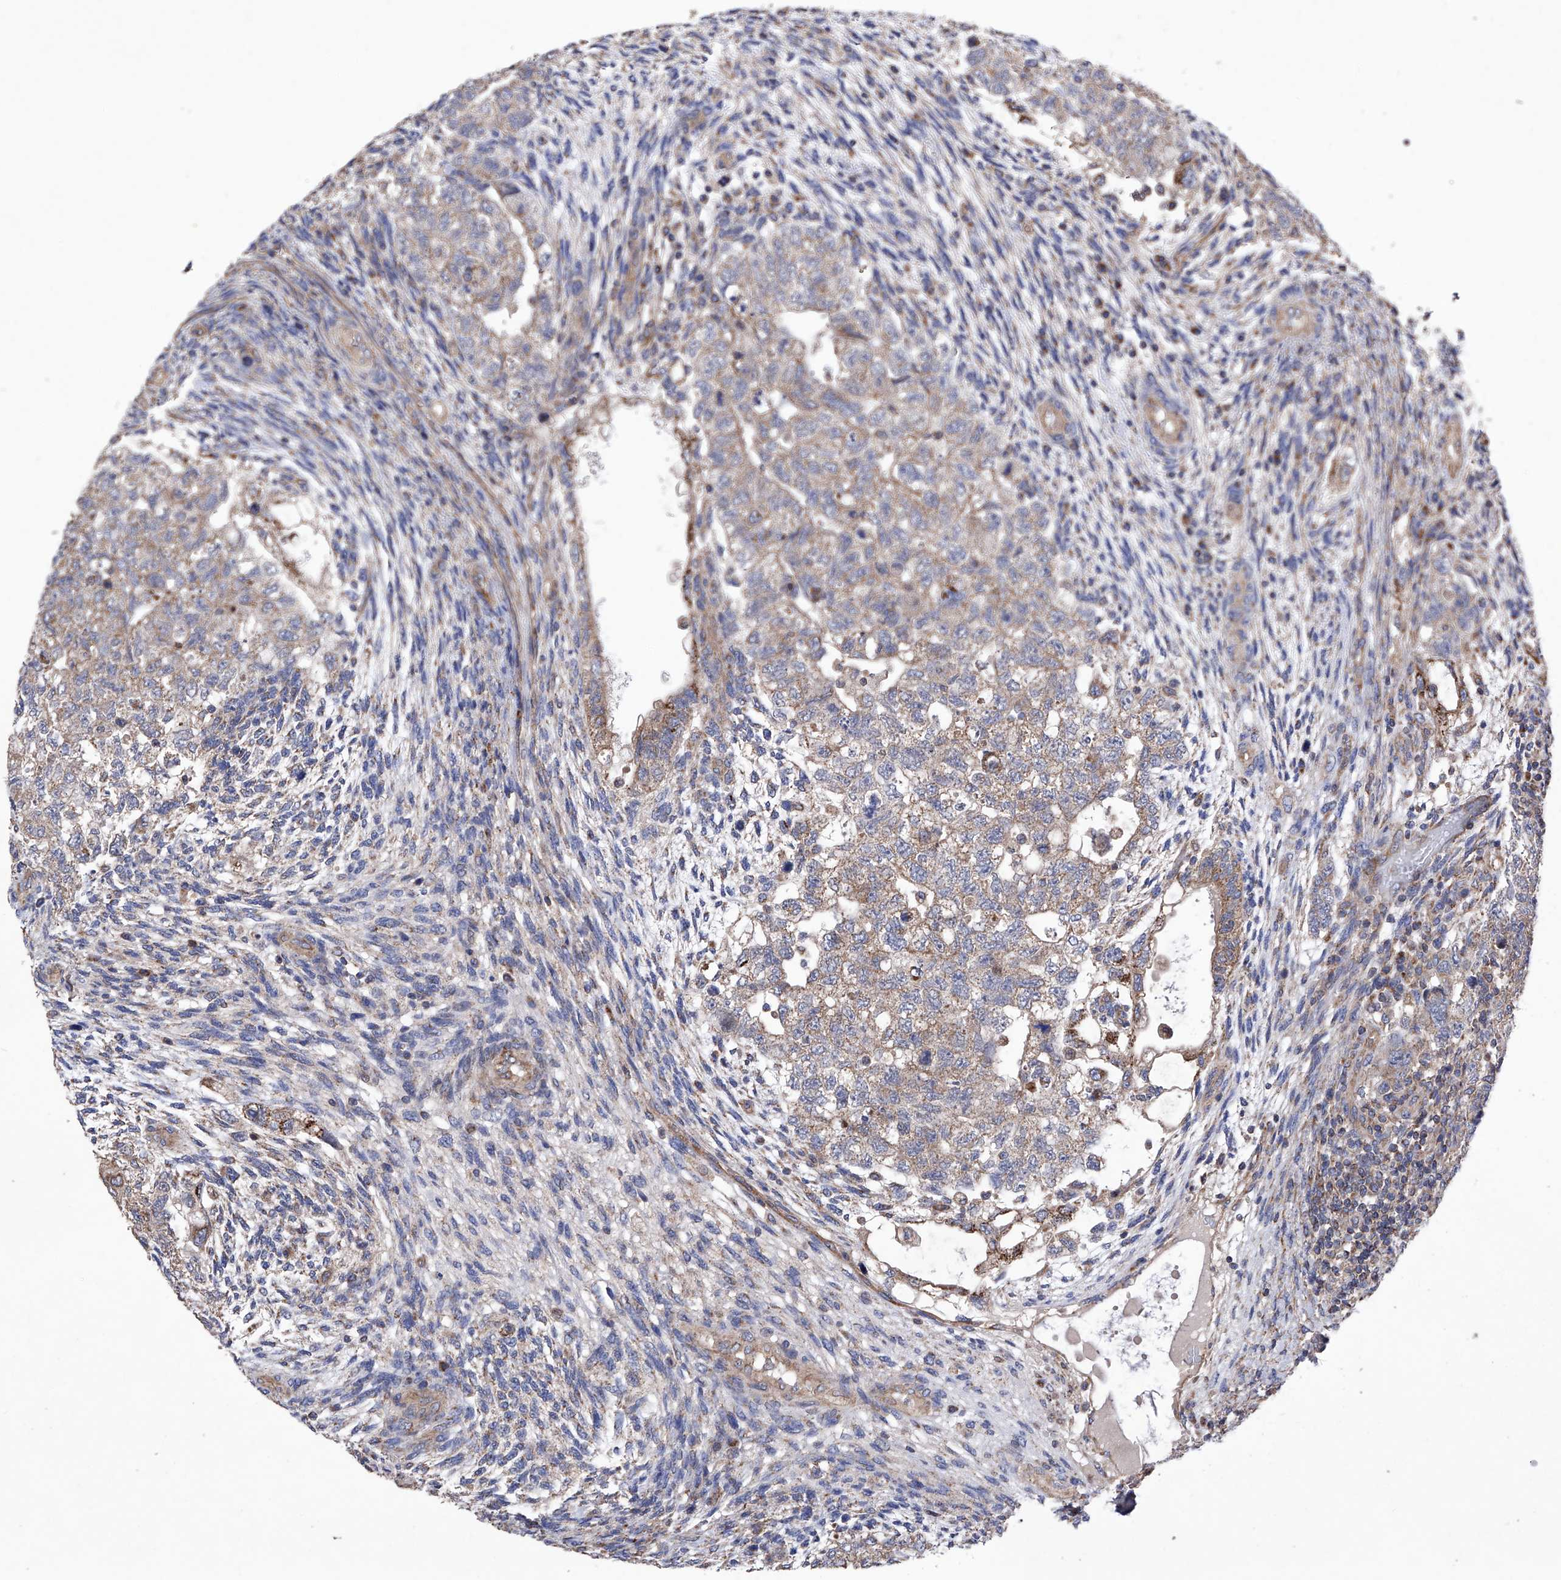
{"staining": {"intensity": "moderate", "quantity": ">75%", "location": "cytoplasmic/membranous"}, "tissue": "testis cancer", "cell_type": "Tumor cells", "image_type": "cancer", "snomed": [{"axis": "morphology", "description": "Carcinoma, Embryonal, NOS"}, {"axis": "topography", "description": "Testis"}], "caption": "Immunohistochemical staining of testis cancer exhibits moderate cytoplasmic/membranous protein expression in about >75% of tumor cells. (brown staining indicates protein expression, while blue staining denotes nuclei).", "gene": "EFCAB2", "patient": {"sex": "male", "age": 36}}